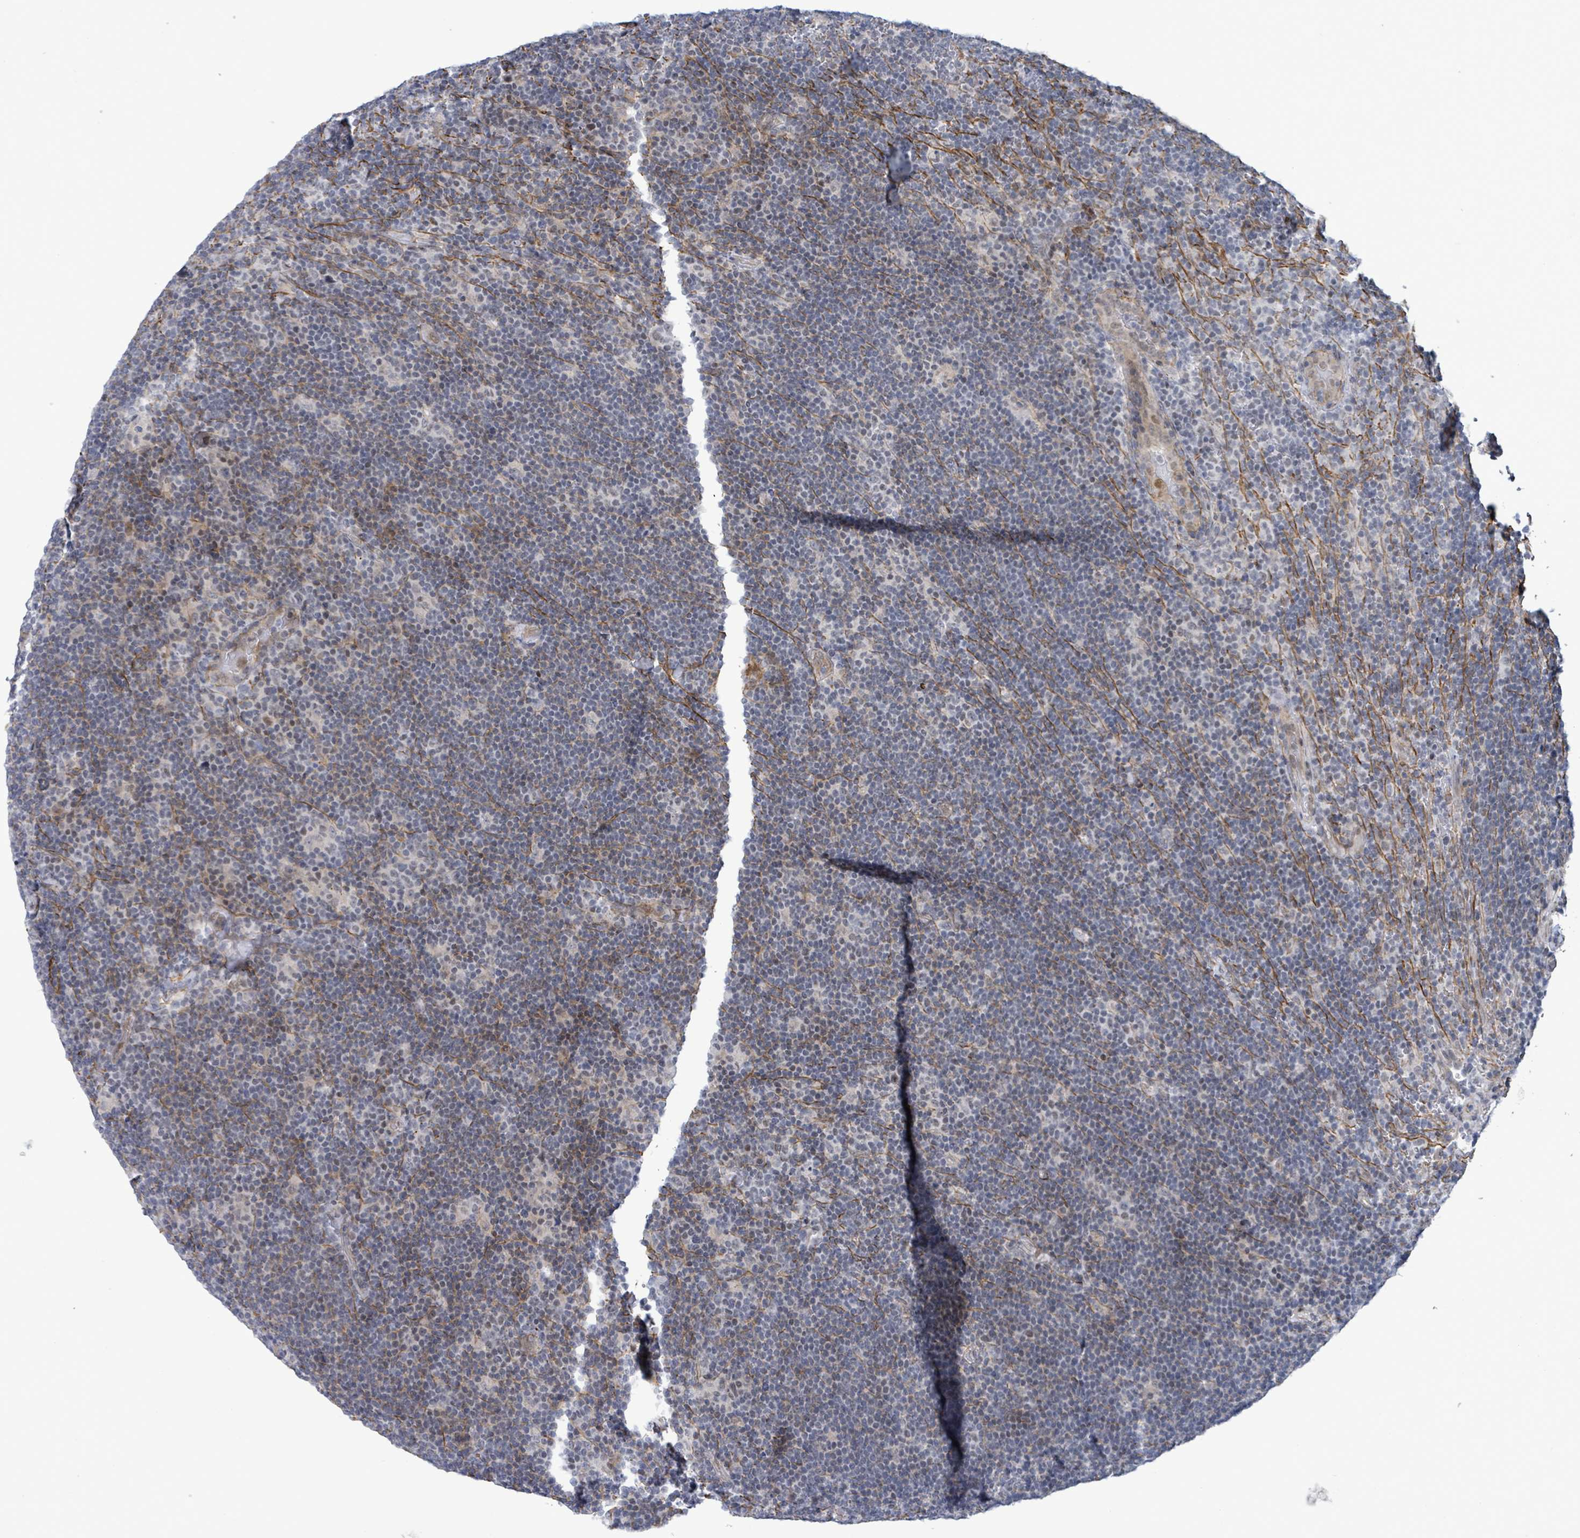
{"staining": {"intensity": "negative", "quantity": "none", "location": "none"}, "tissue": "lymphoma", "cell_type": "Tumor cells", "image_type": "cancer", "snomed": [{"axis": "morphology", "description": "Hodgkin's disease, NOS"}, {"axis": "topography", "description": "Lymph node"}], "caption": "High power microscopy histopathology image of an immunohistochemistry histopathology image of Hodgkin's disease, revealing no significant expression in tumor cells.", "gene": "DMRTC1B", "patient": {"sex": "female", "age": 57}}